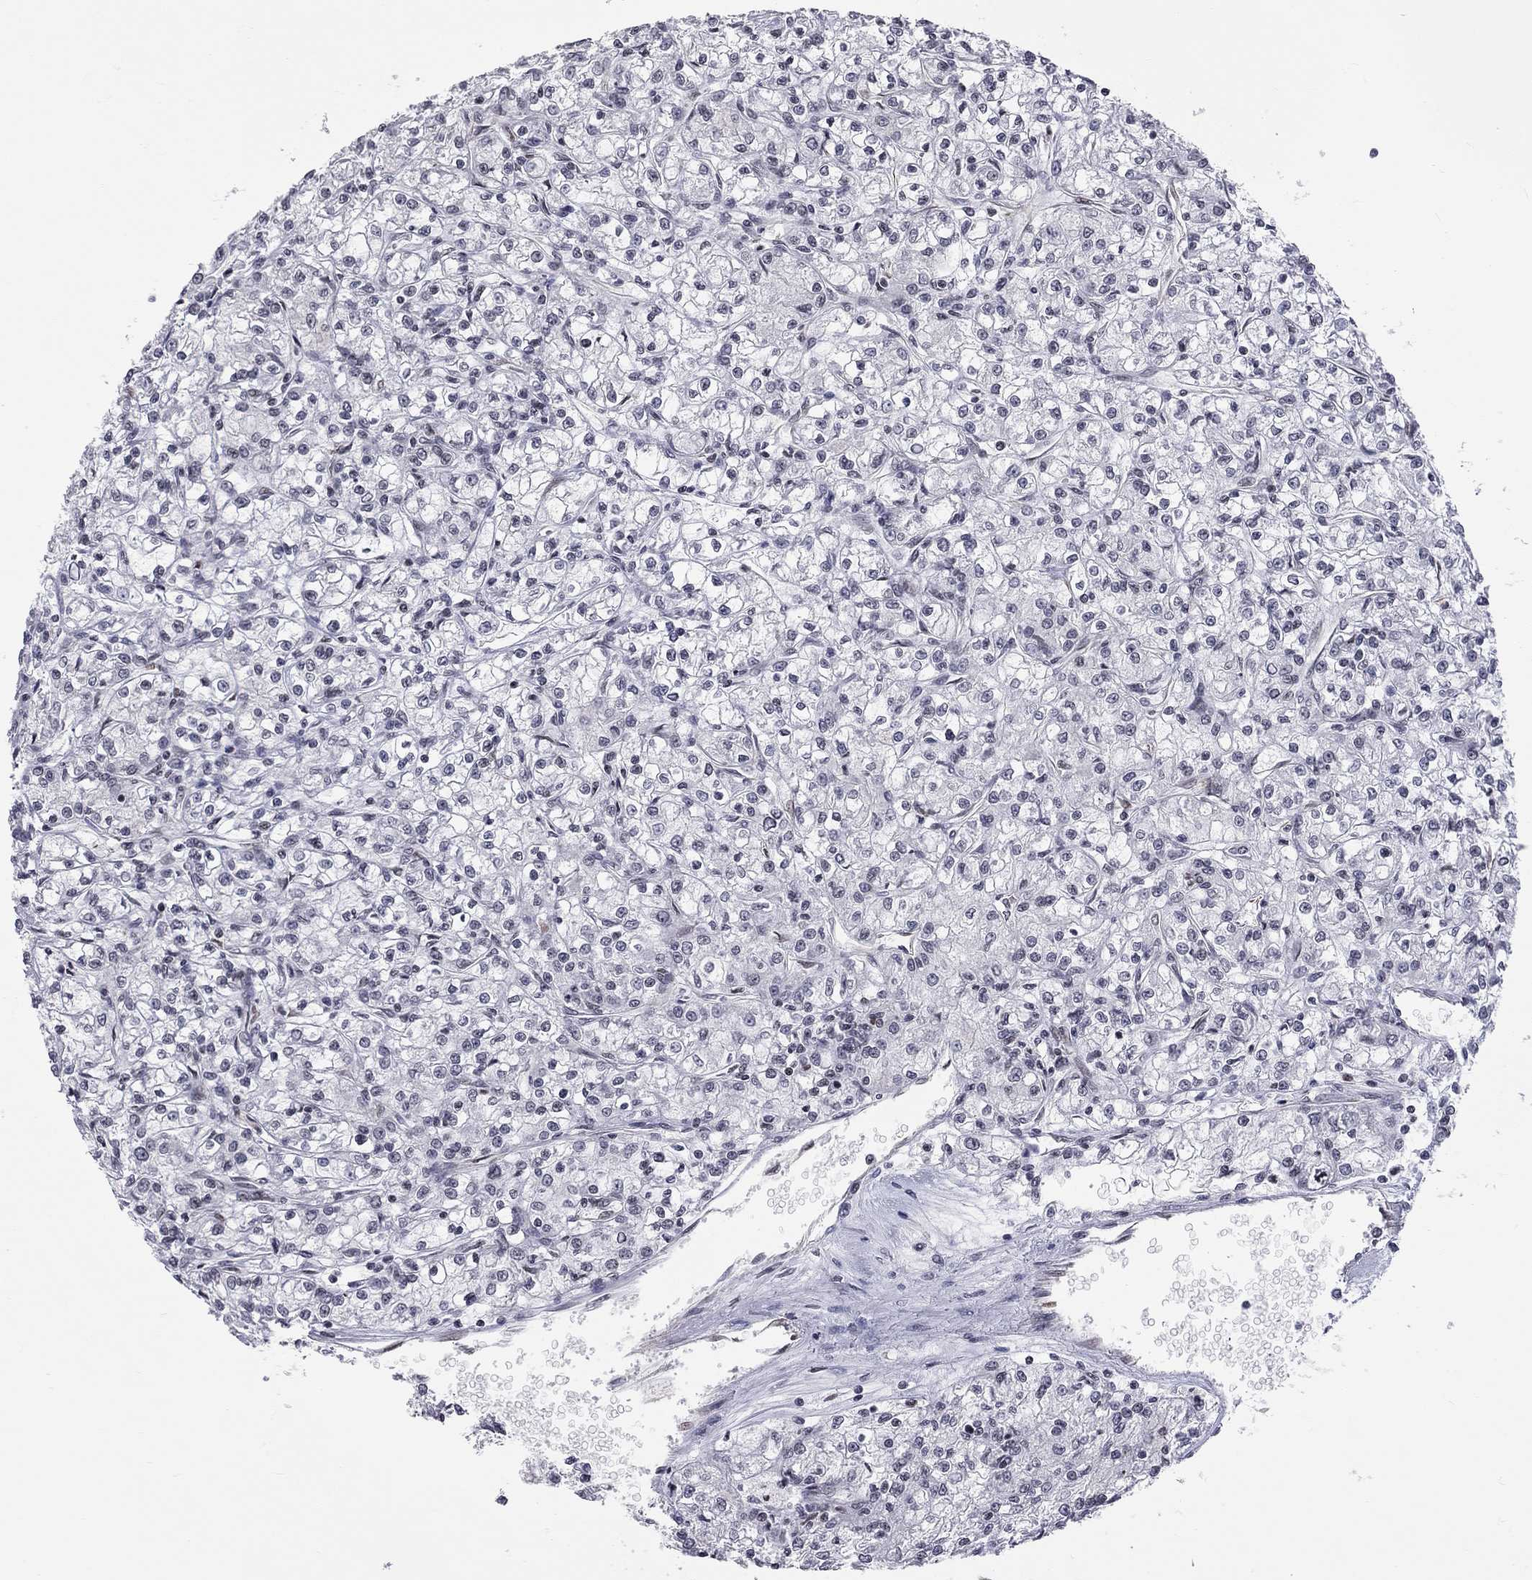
{"staining": {"intensity": "negative", "quantity": "none", "location": "none"}, "tissue": "renal cancer", "cell_type": "Tumor cells", "image_type": "cancer", "snomed": [{"axis": "morphology", "description": "Adenocarcinoma, NOS"}, {"axis": "topography", "description": "Kidney"}], "caption": "Immunohistochemistry image of neoplastic tissue: human renal cancer (adenocarcinoma) stained with DAB (3,3'-diaminobenzidine) displays no significant protein positivity in tumor cells.", "gene": "MTNR1B", "patient": {"sex": "female", "age": 59}}